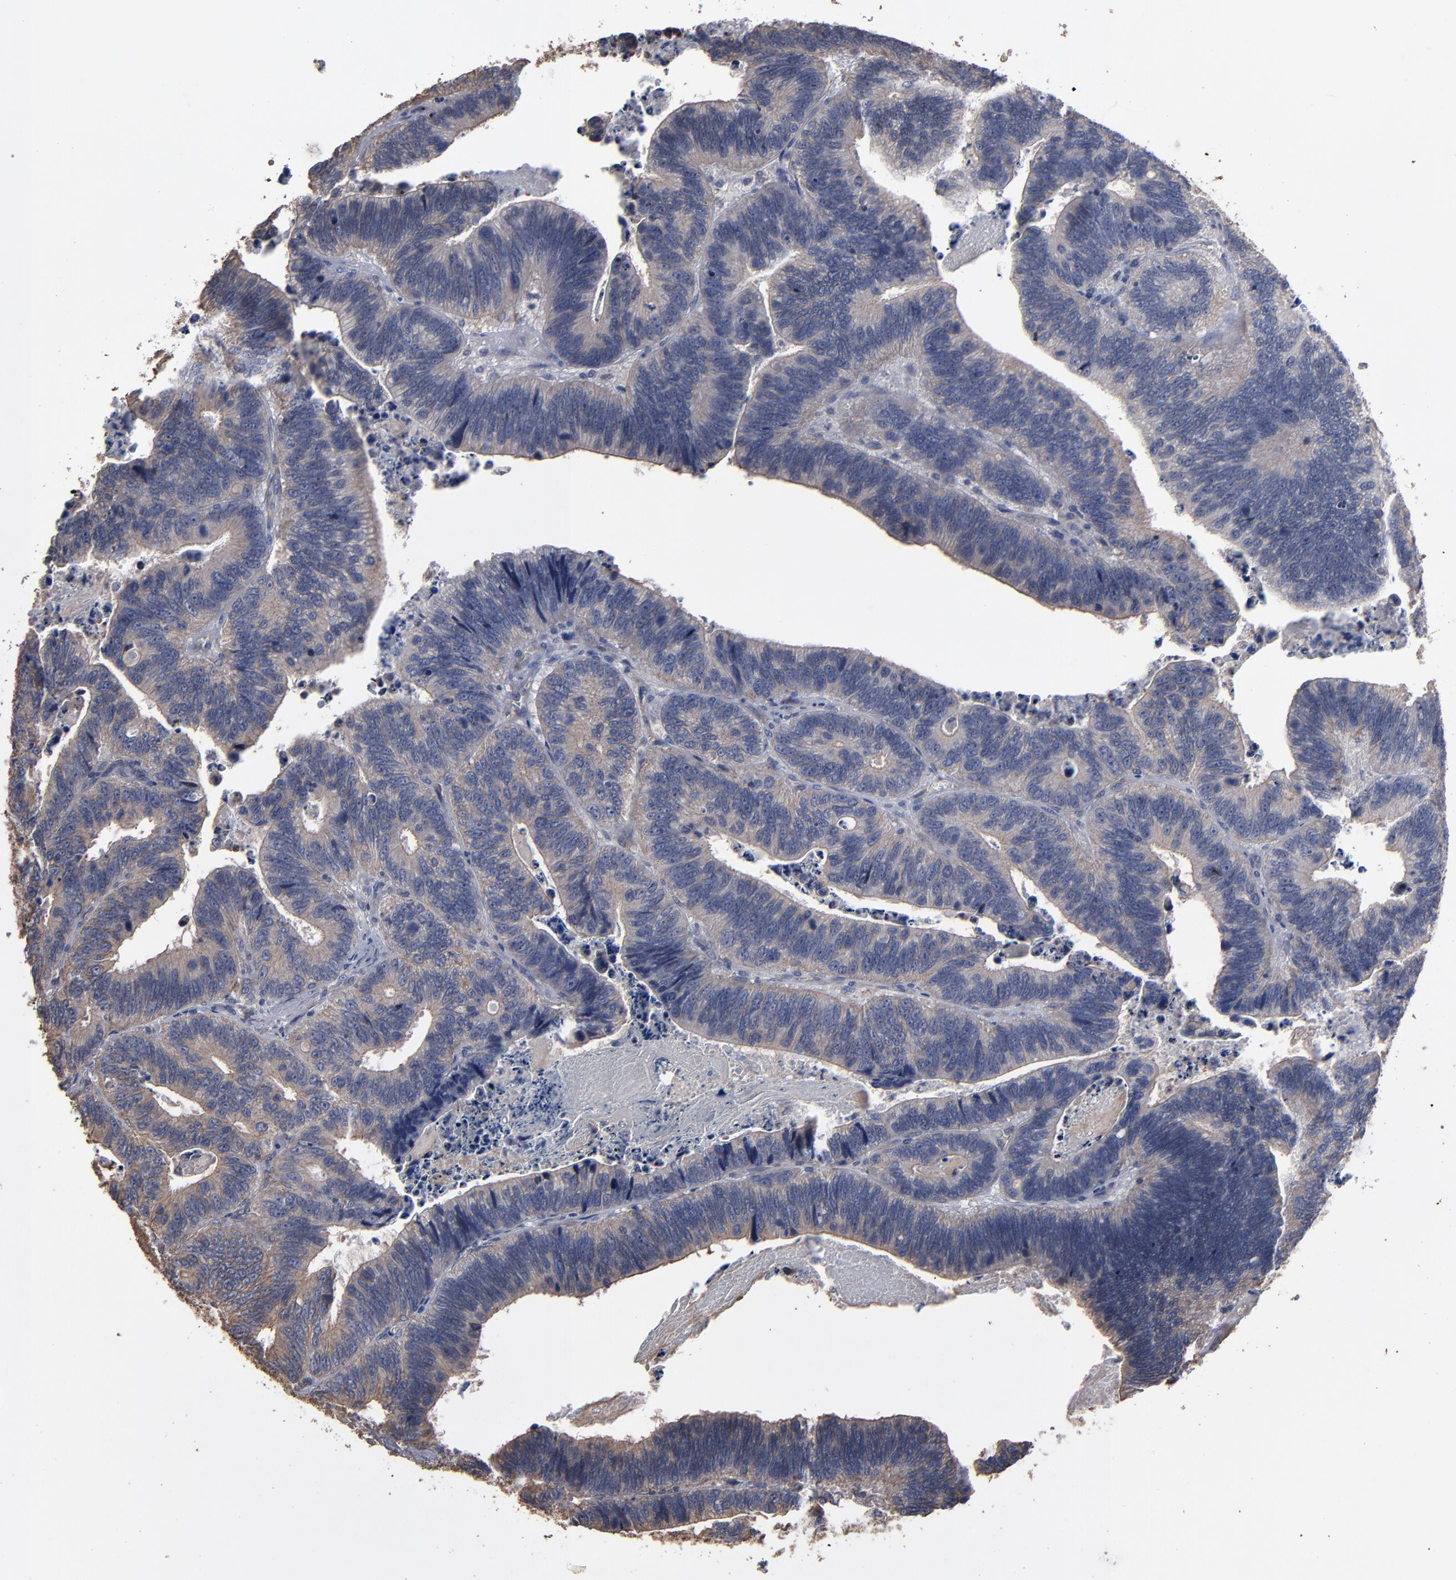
{"staining": {"intensity": "weak", "quantity": ">75%", "location": "cytoplasmic/membranous"}, "tissue": "colorectal cancer", "cell_type": "Tumor cells", "image_type": "cancer", "snomed": [{"axis": "morphology", "description": "Adenocarcinoma, NOS"}, {"axis": "topography", "description": "Colon"}], "caption": "There is low levels of weak cytoplasmic/membranous expression in tumor cells of colorectal adenocarcinoma, as demonstrated by immunohistochemical staining (brown color).", "gene": "DMD", "patient": {"sex": "male", "age": 72}}